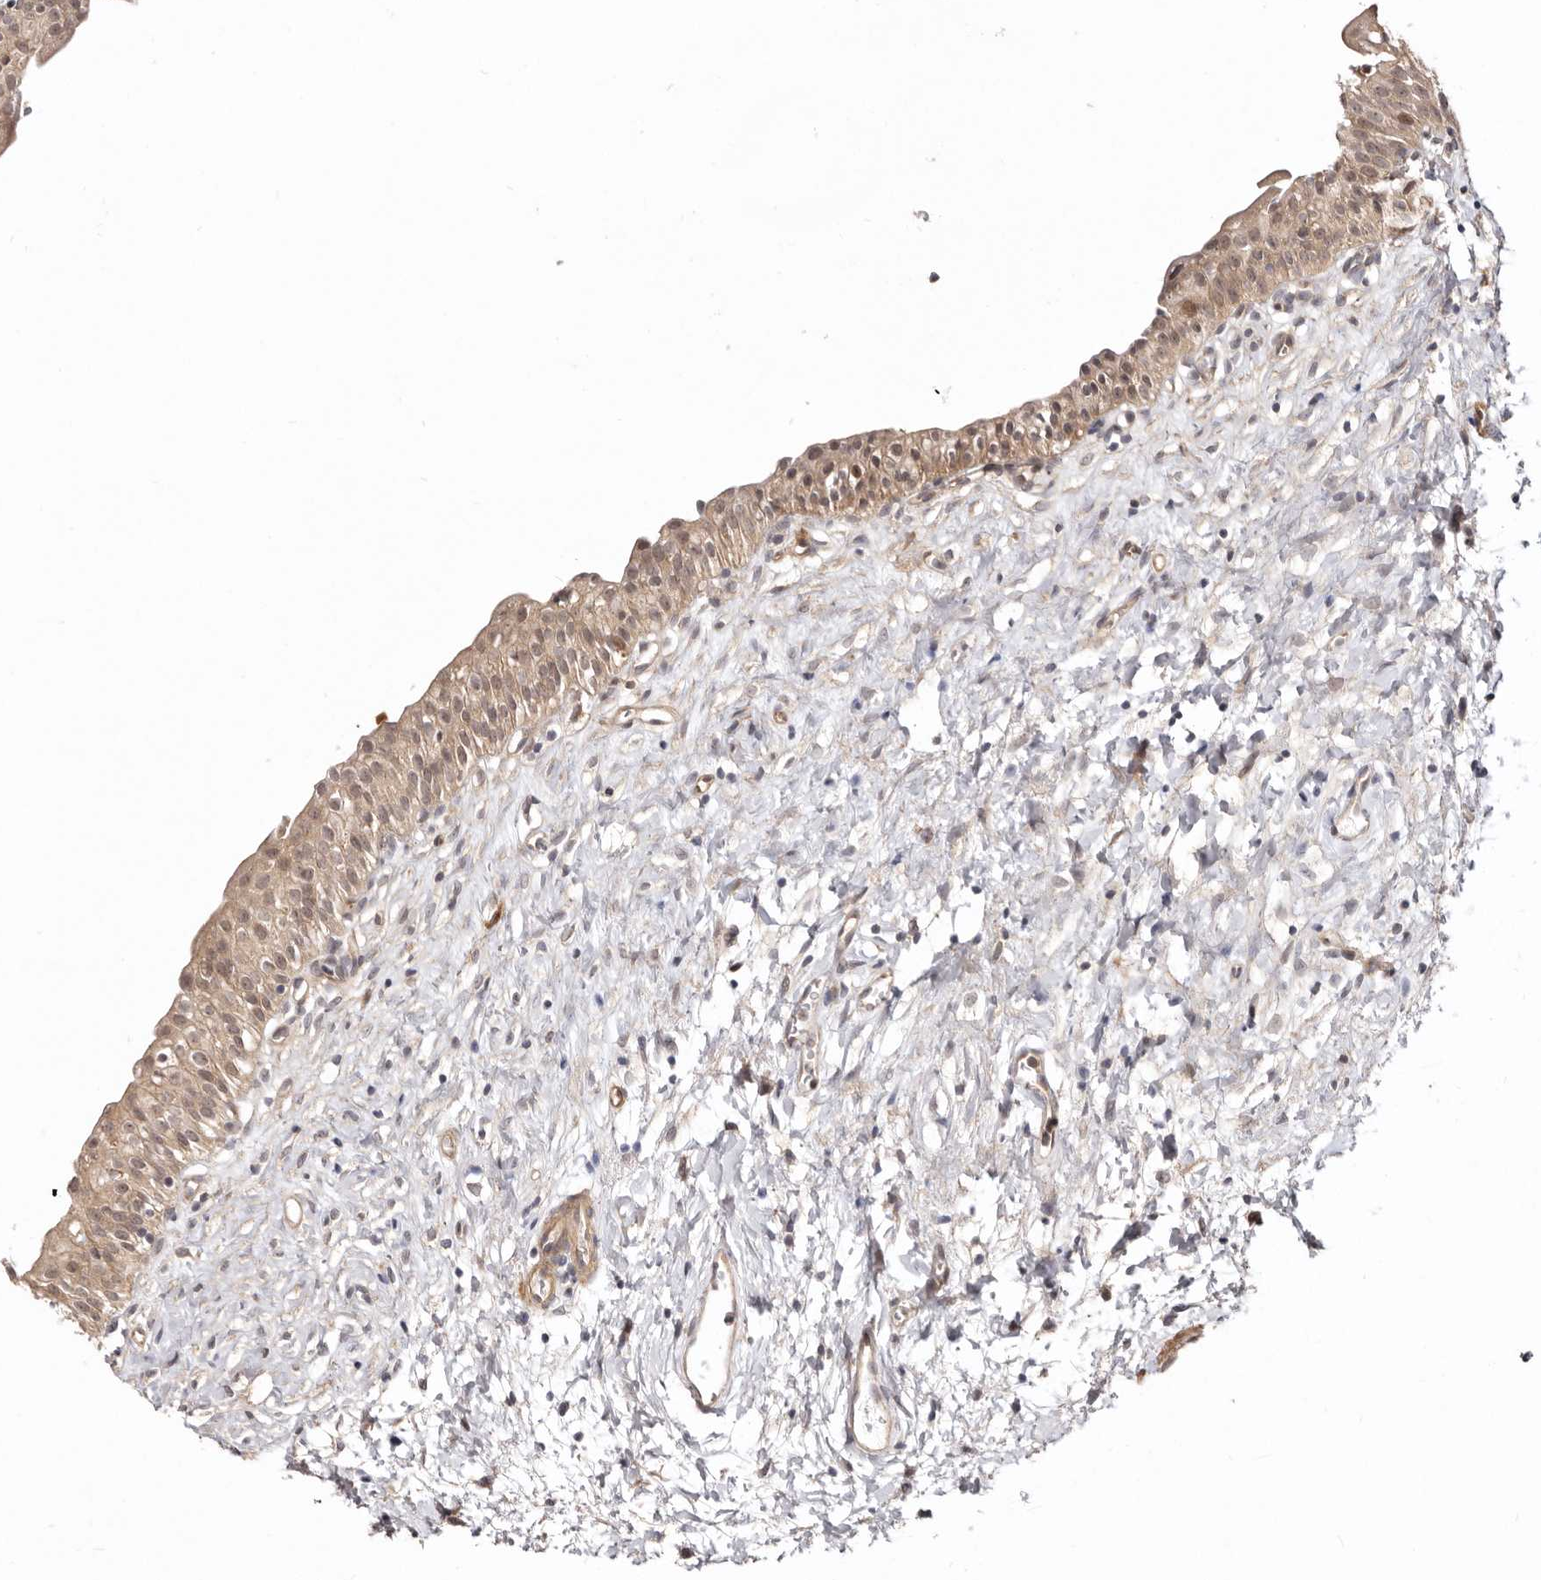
{"staining": {"intensity": "moderate", "quantity": ">75%", "location": "cytoplasmic/membranous,nuclear"}, "tissue": "urinary bladder", "cell_type": "Urothelial cells", "image_type": "normal", "snomed": [{"axis": "morphology", "description": "Normal tissue, NOS"}, {"axis": "topography", "description": "Urinary bladder"}], "caption": "Urinary bladder stained with immunohistochemistry (IHC) shows moderate cytoplasmic/membranous,nuclear expression in approximately >75% of urothelial cells.", "gene": "GPATCH4", "patient": {"sex": "male", "age": 51}}